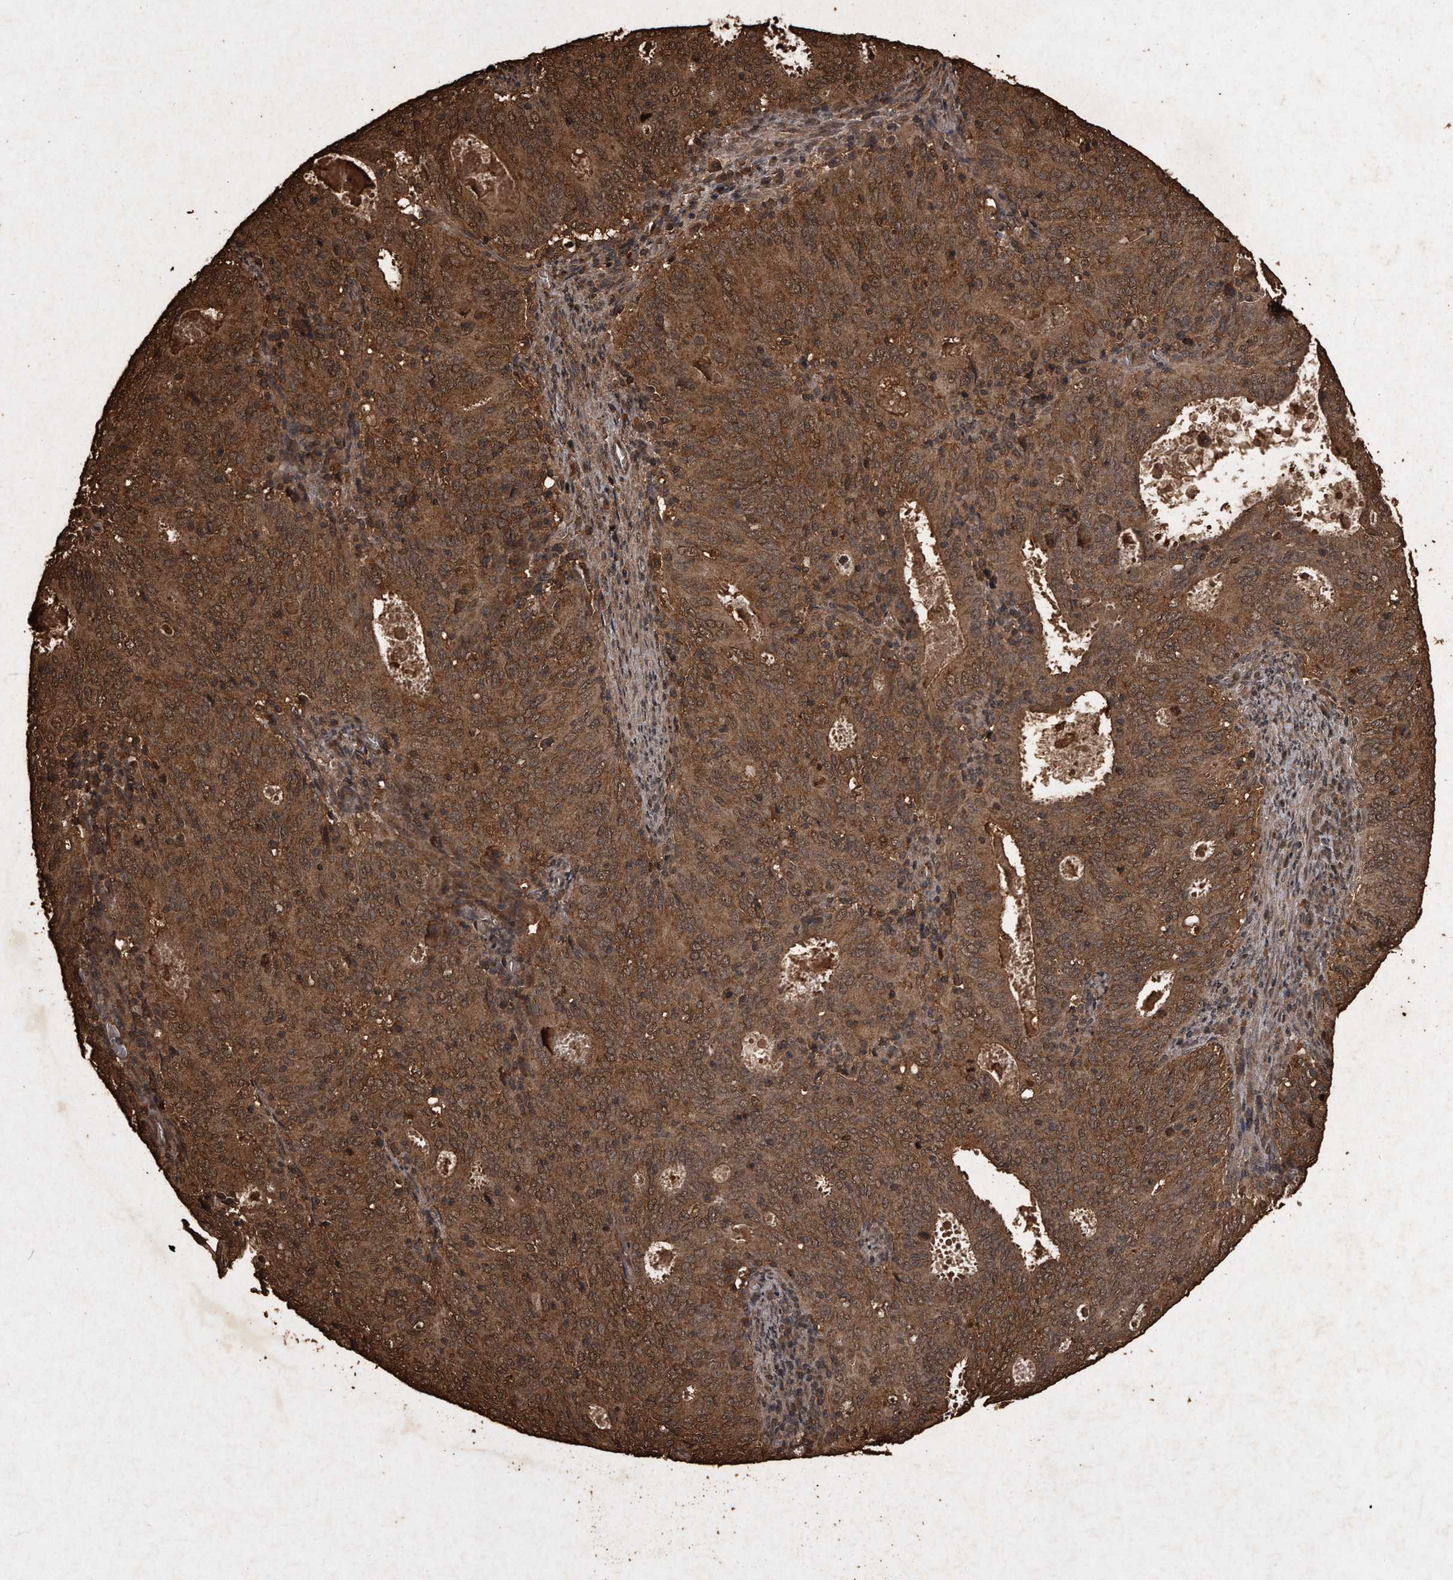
{"staining": {"intensity": "strong", "quantity": ">75%", "location": "cytoplasmic/membranous,nuclear"}, "tissue": "cervical cancer", "cell_type": "Tumor cells", "image_type": "cancer", "snomed": [{"axis": "morphology", "description": "Adenocarcinoma, NOS"}, {"axis": "topography", "description": "Cervix"}], "caption": "Human cervical cancer stained for a protein (brown) shows strong cytoplasmic/membranous and nuclear positive expression in approximately >75% of tumor cells.", "gene": "CFLAR", "patient": {"sex": "female", "age": 44}}